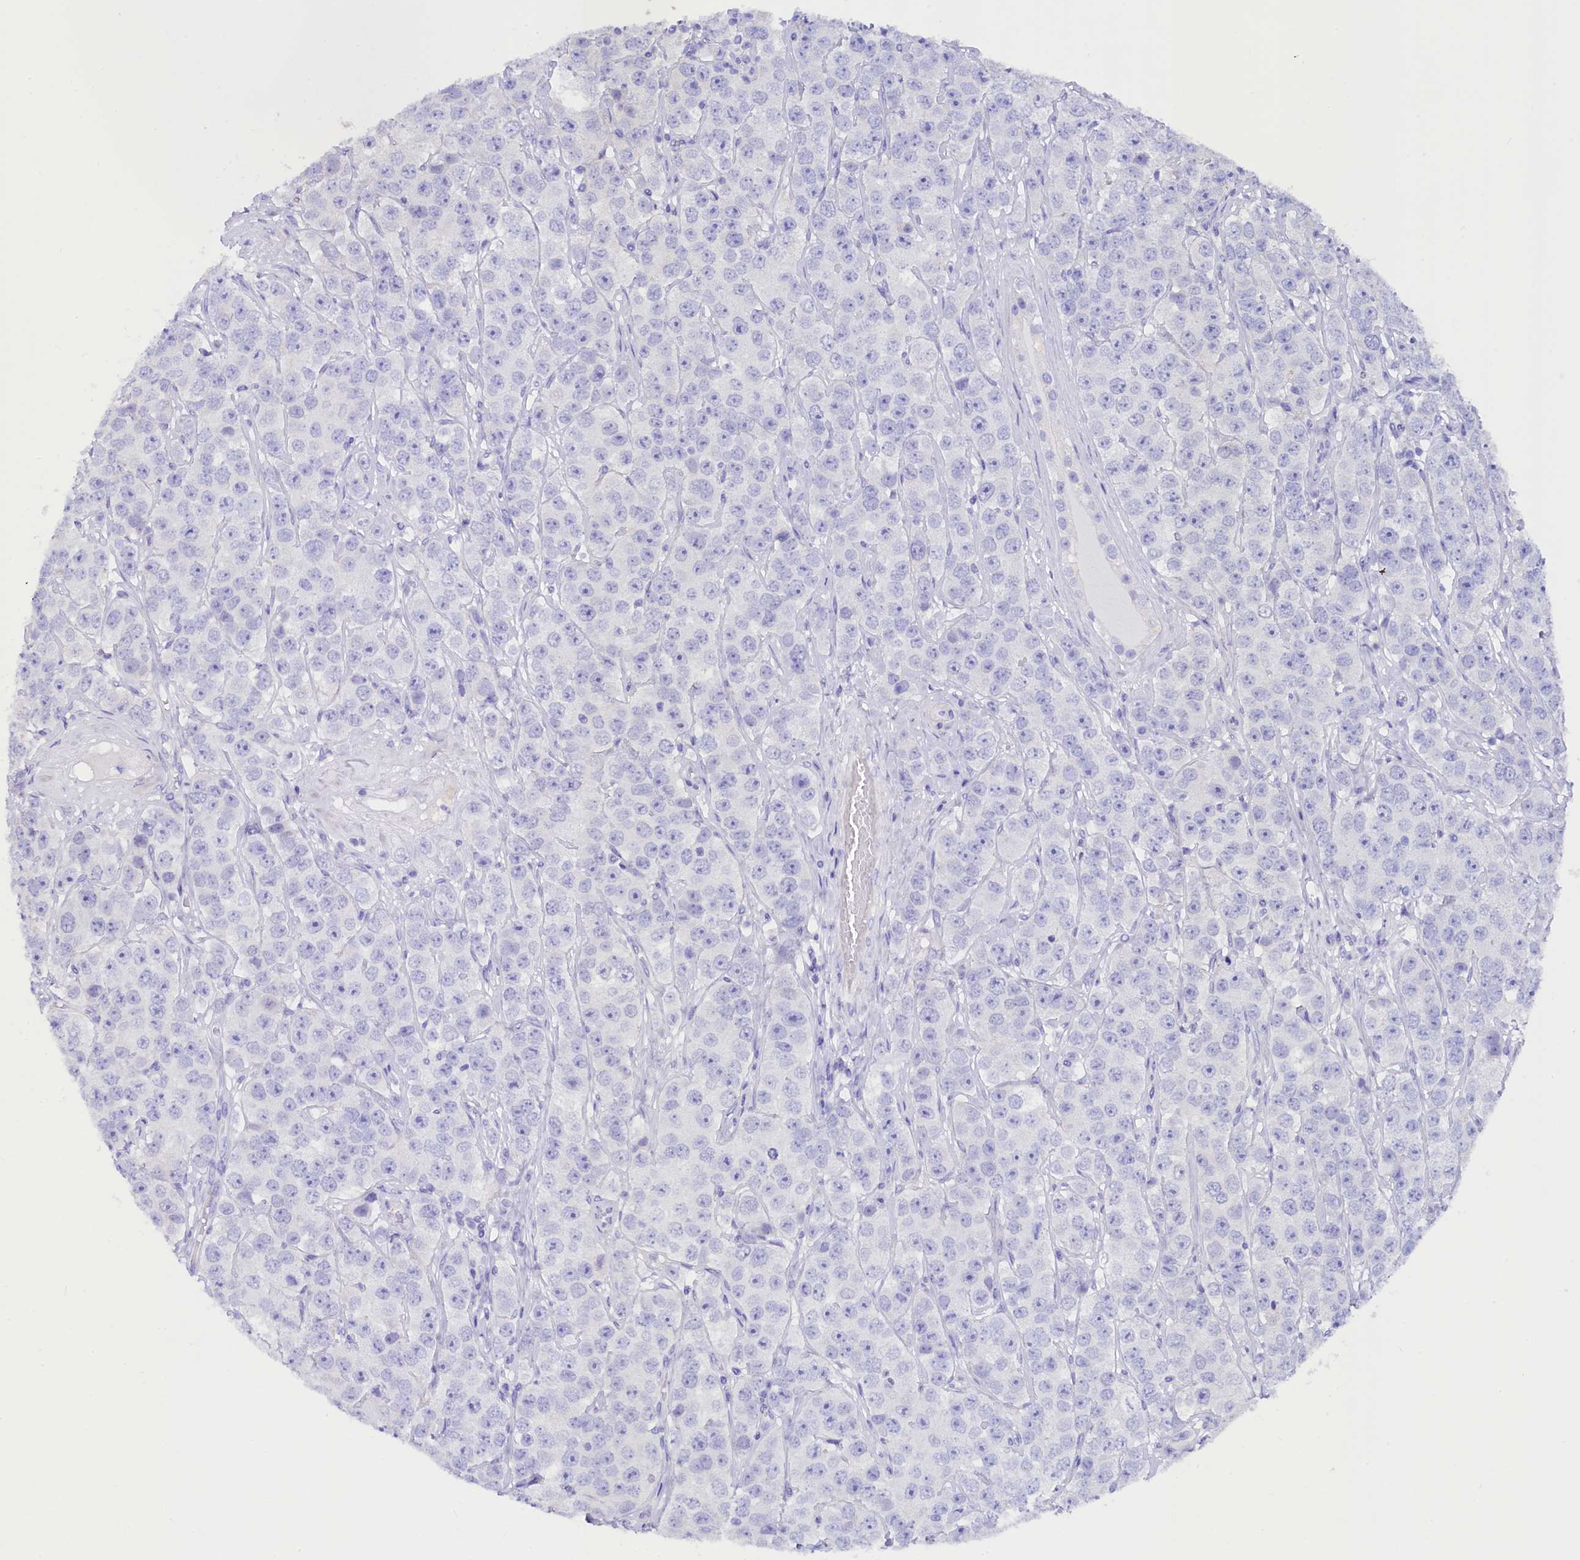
{"staining": {"intensity": "negative", "quantity": "none", "location": "none"}, "tissue": "testis cancer", "cell_type": "Tumor cells", "image_type": "cancer", "snomed": [{"axis": "morphology", "description": "Seminoma, NOS"}, {"axis": "topography", "description": "Testis"}], "caption": "Protein analysis of seminoma (testis) exhibits no significant staining in tumor cells. Nuclei are stained in blue.", "gene": "RBP3", "patient": {"sex": "male", "age": 28}}